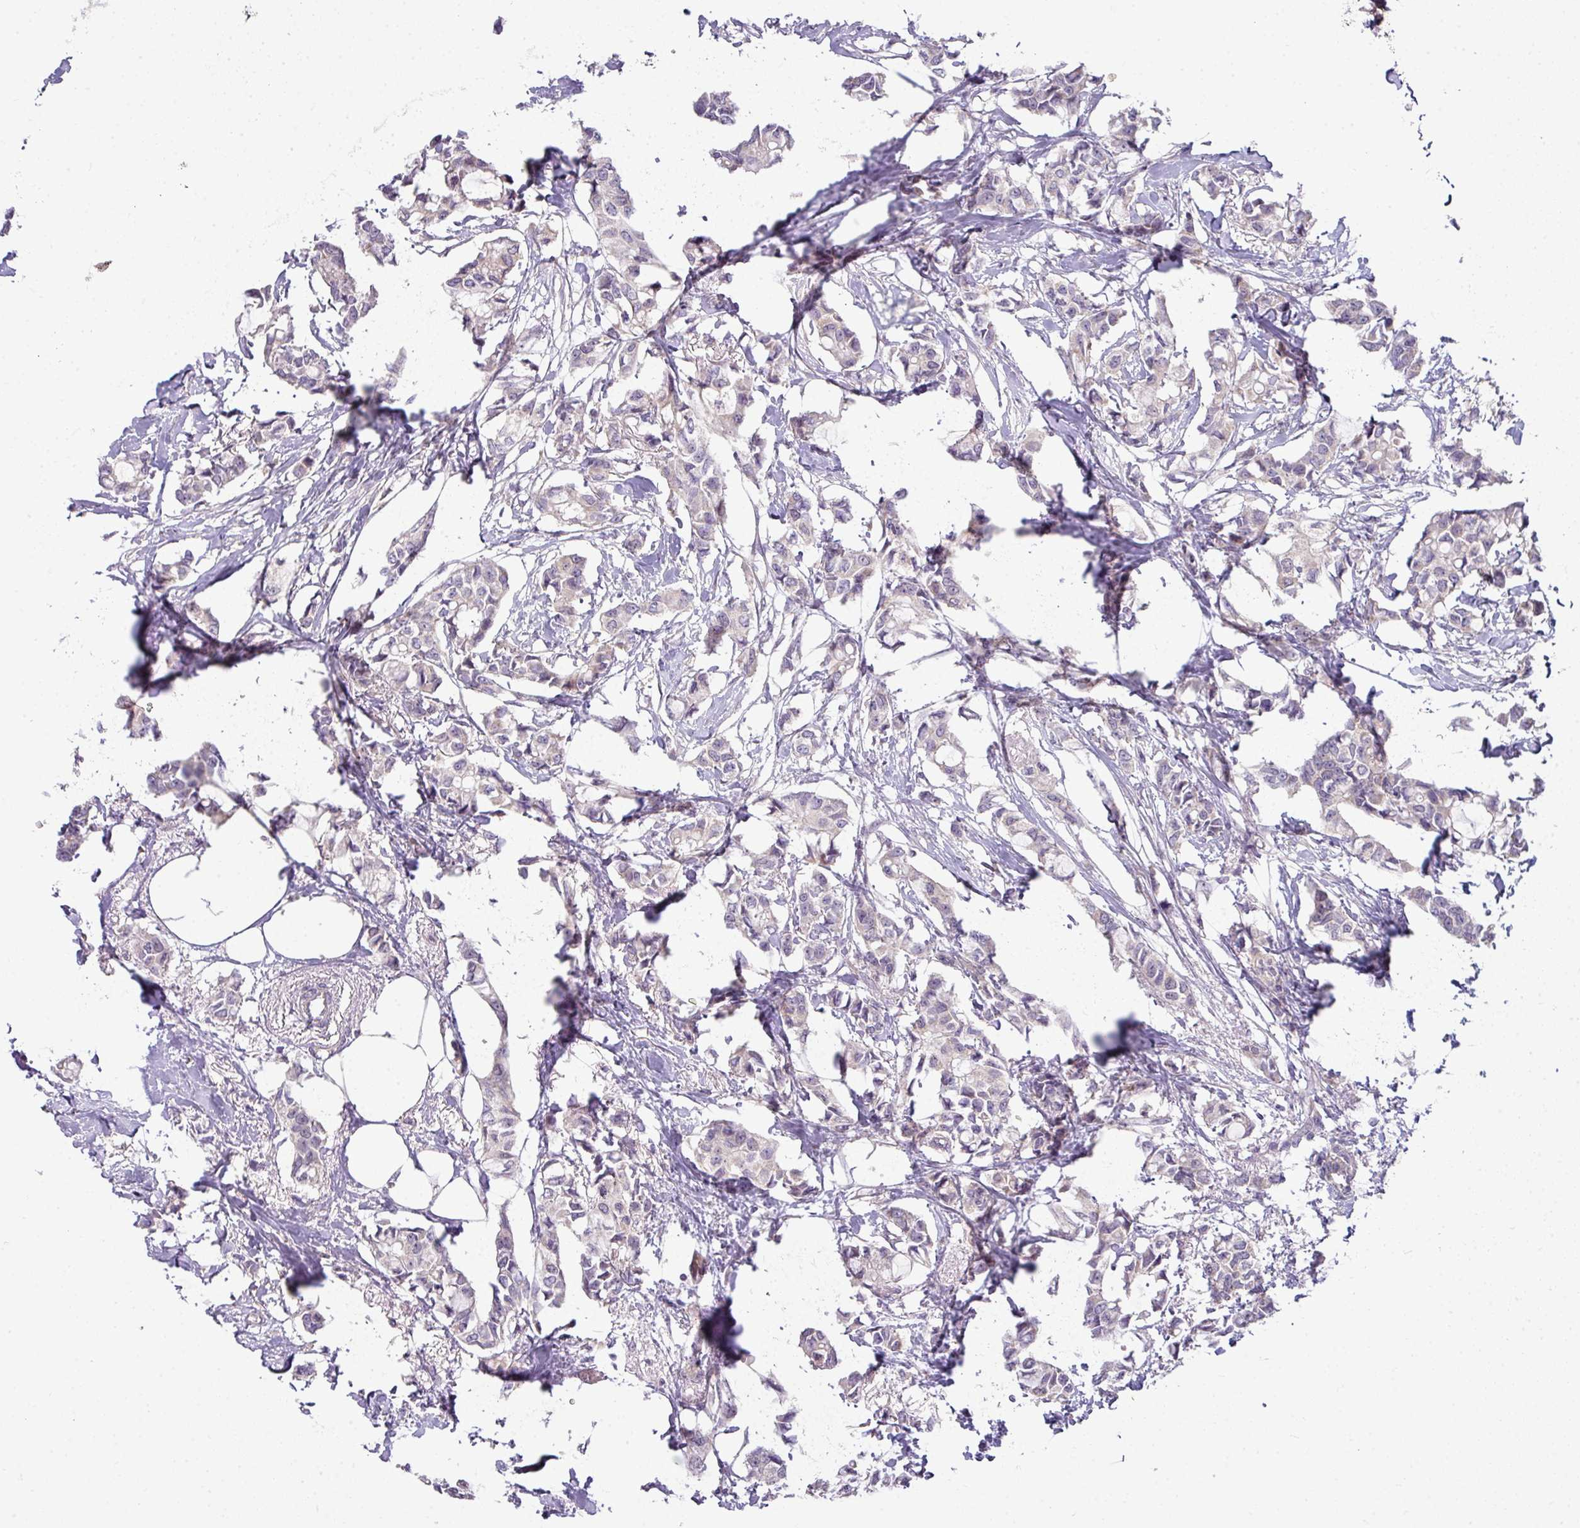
{"staining": {"intensity": "negative", "quantity": "none", "location": "none"}, "tissue": "breast cancer", "cell_type": "Tumor cells", "image_type": "cancer", "snomed": [{"axis": "morphology", "description": "Duct carcinoma"}, {"axis": "topography", "description": "Breast"}], "caption": "A photomicrograph of breast cancer stained for a protein reveals no brown staining in tumor cells. Brightfield microscopy of immunohistochemistry stained with DAB (brown) and hematoxylin (blue), captured at high magnification.", "gene": "STAT5A", "patient": {"sex": "female", "age": 73}}